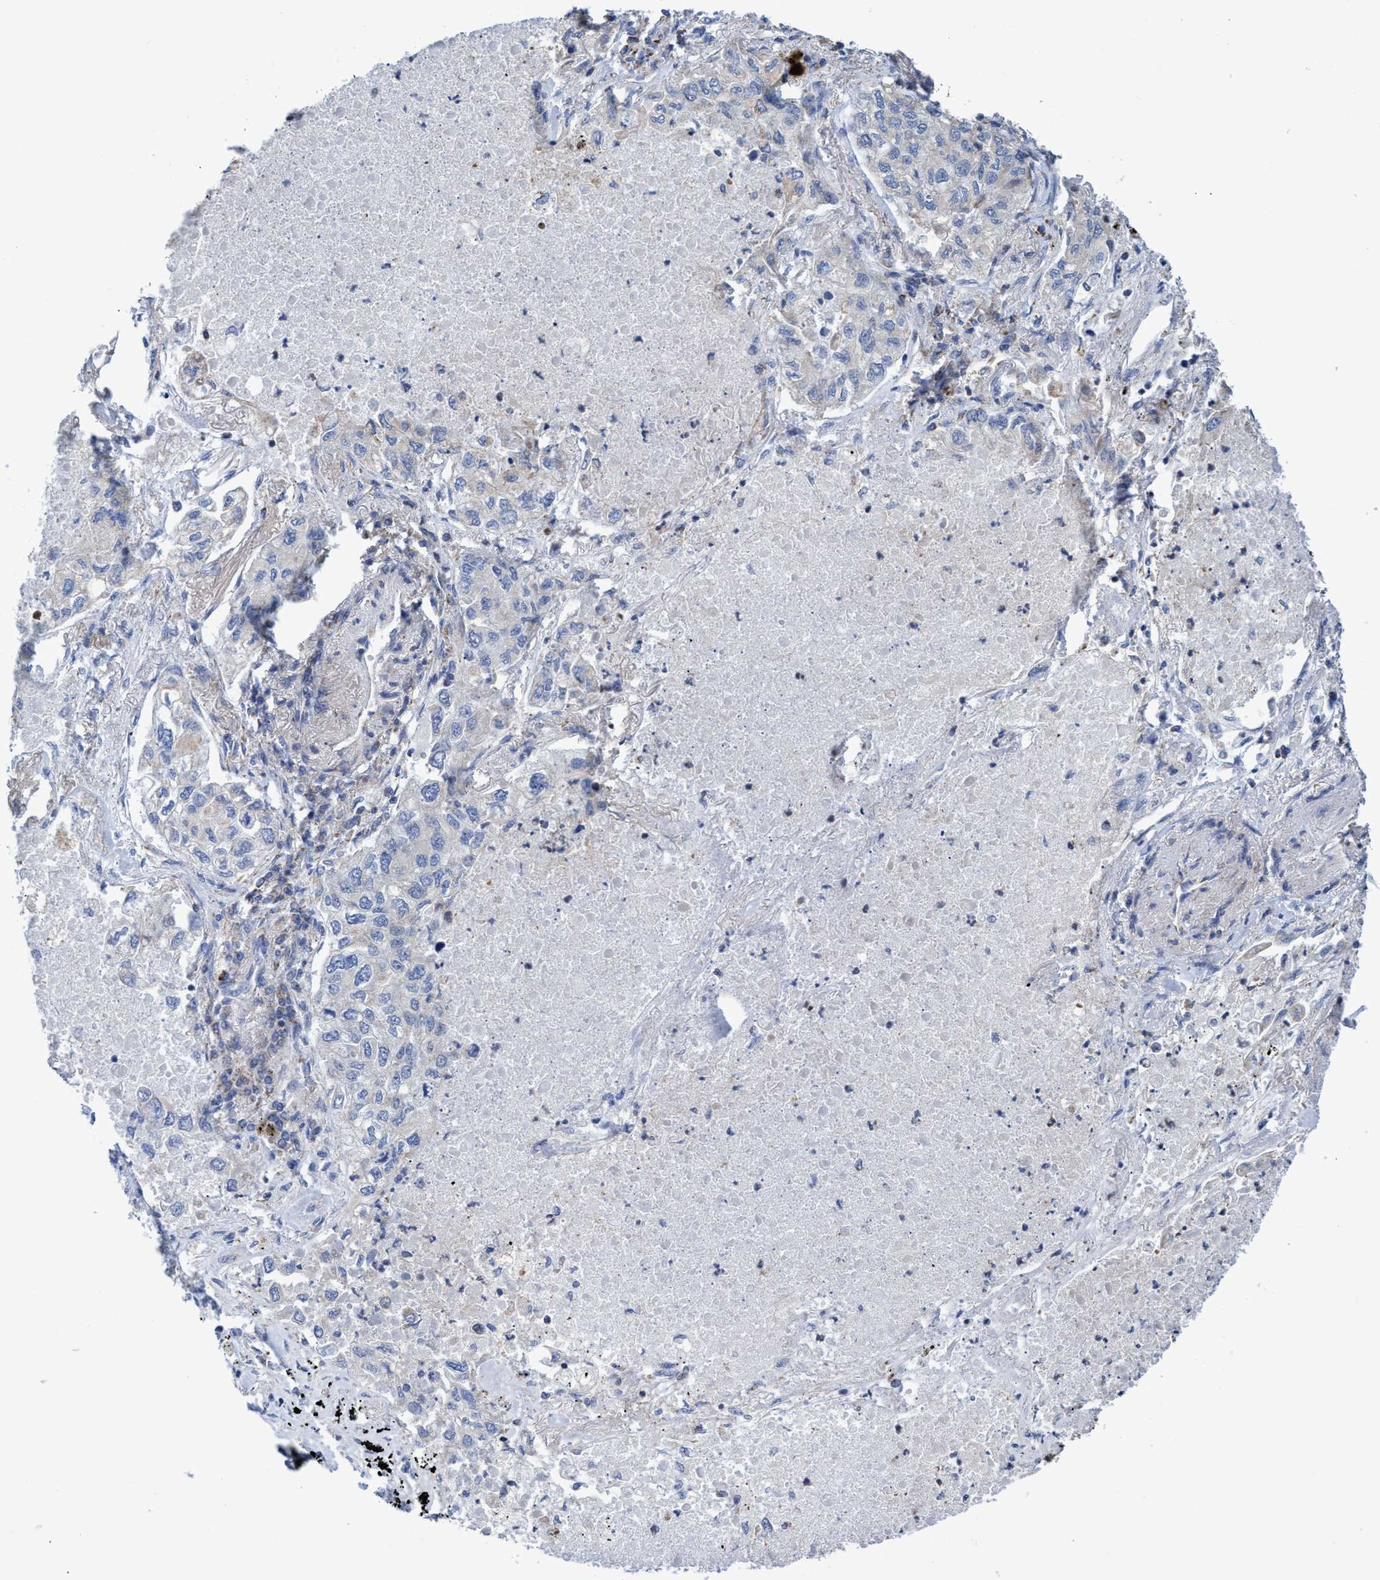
{"staining": {"intensity": "negative", "quantity": "none", "location": "none"}, "tissue": "lung cancer", "cell_type": "Tumor cells", "image_type": "cancer", "snomed": [{"axis": "morphology", "description": "Inflammation, NOS"}, {"axis": "morphology", "description": "Adenocarcinoma, NOS"}, {"axis": "topography", "description": "Lung"}], "caption": "An immunohistochemistry image of adenocarcinoma (lung) is shown. There is no staining in tumor cells of adenocarcinoma (lung).", "gene": "ZNF750", "patient": {"sex": "male", "age": 63}}